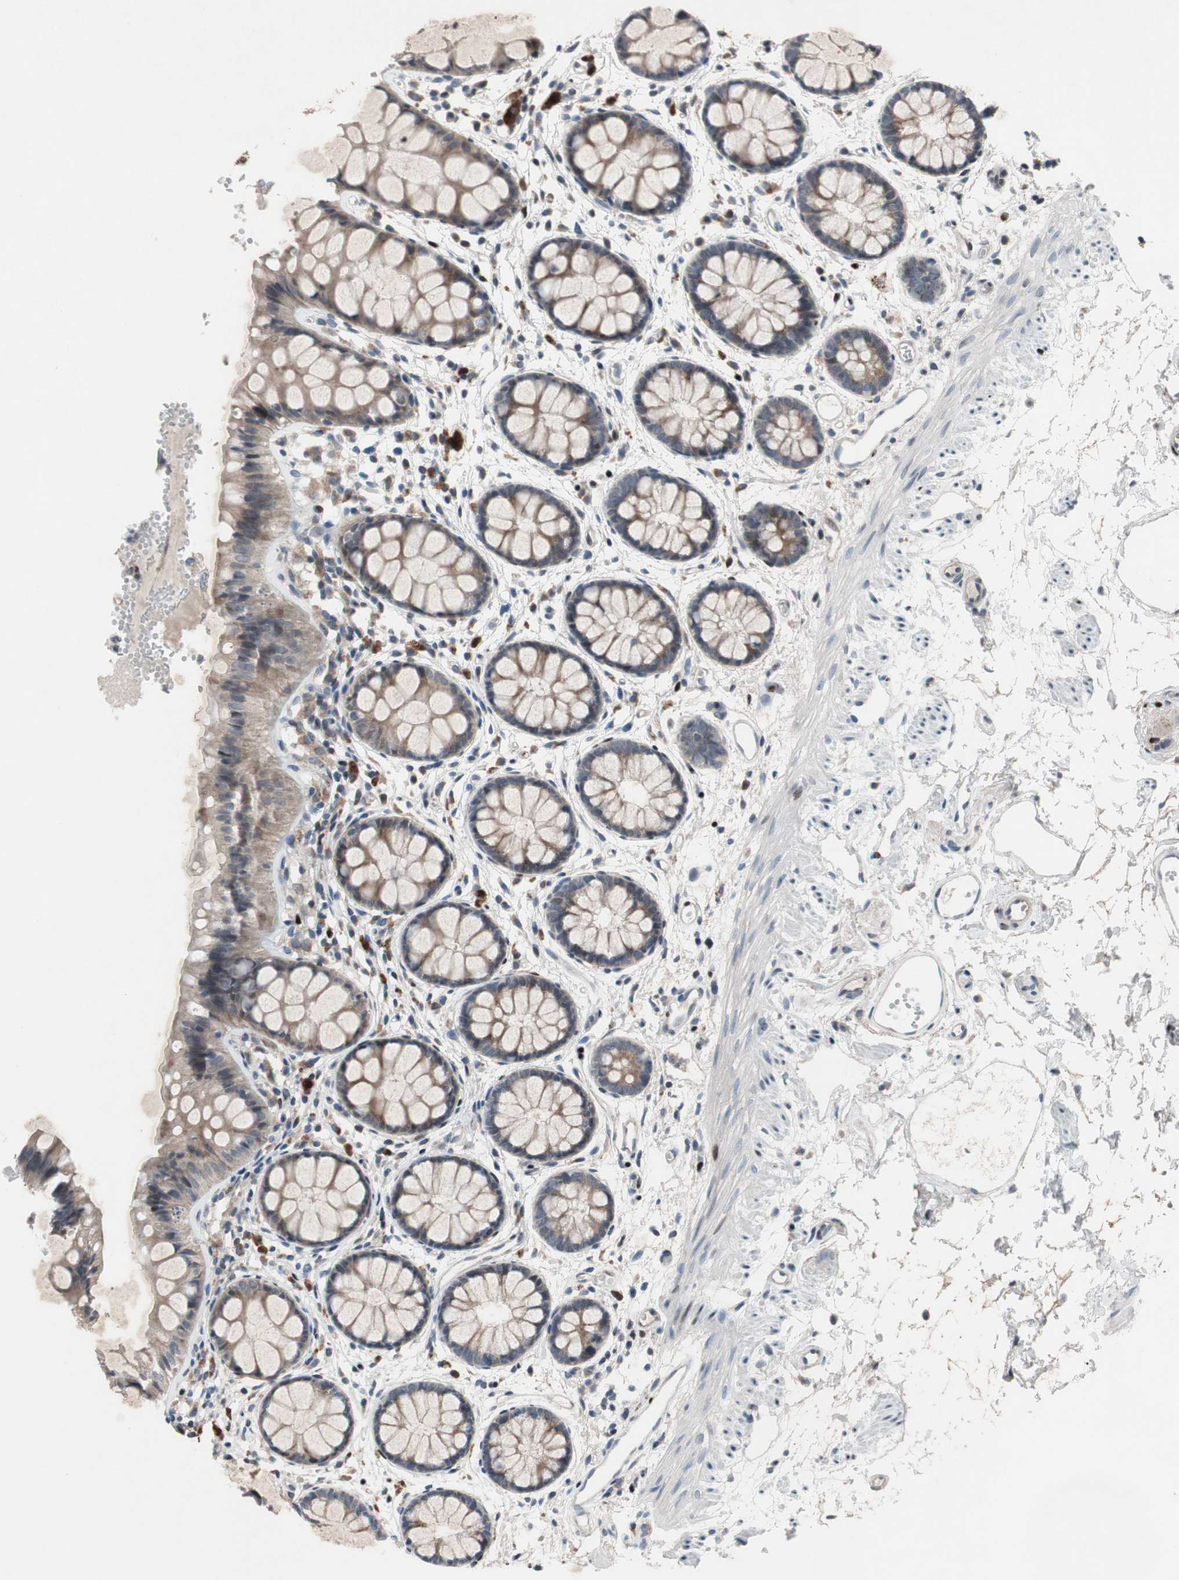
{"staining": {"intensity": "moderate", "quantity": "25%-75%", "location": "cytoplasmic/membranous"}, "tissue": "rectum", "cell_type": "Glandular cells", "image_type": "normal", "snomed": [{"axis": "morphology", "description": "Normal tissue, NOS"}, {"axis": "topography", "description": "Rectum"}], "caption": "IHC image of benign rectum: rectum stained using IHC exhibits medium levels of moderate protein expression localized specifically in the cytoplasmic/membranous of glandular cells, appearing as a cytoplasmic/membranous brown color.", "gene": "MUTYH", "patient": {"sex": "female", "age": 66}}